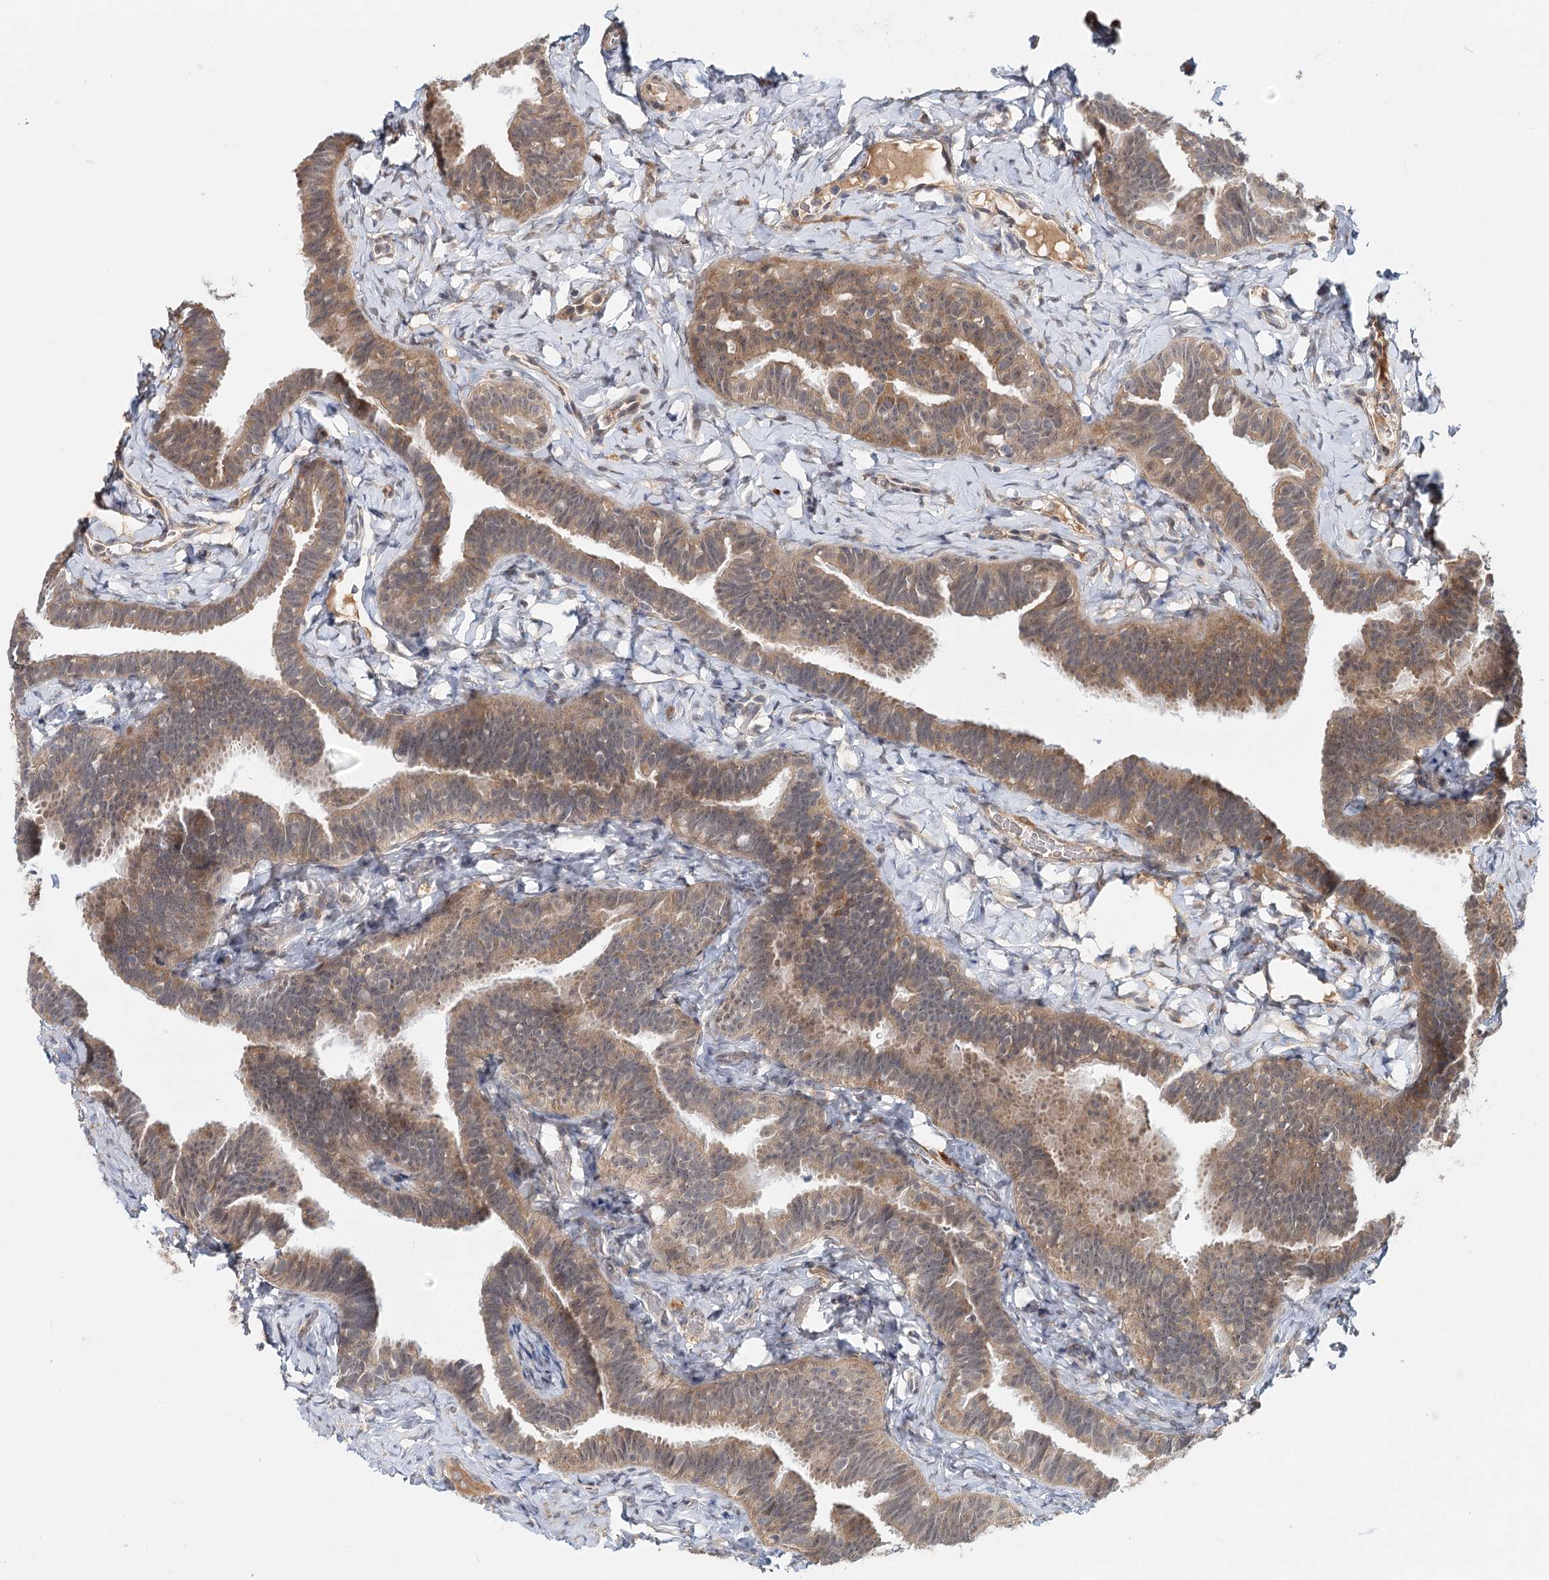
{"staining": {"intensity": "moderate", "quantity": "25%-75%", "location": "cytoplasmic/membranous"}, "tissue": "fallopian tube", "cell_type": "Glandular cells", "image_type": "normal", "snomed": [{"axis": "morphology", "description": "Normal tissue, NOS"}, {"axis": "topography", "description": "Fallopian tube"}], "caption": "Fallopian tube stained with DAB (3,3'-diaminobenzidine) immunohistochemistry (IHC) reveals medium levels of moderate cytoplasmic/membranous staining in approximately 25%-75% of glandular cells. (Brightfield microscopy of DAB IHC at high magnification).", "gene": "AP3B1", "patient": {"sex": "female", "age": 65}}